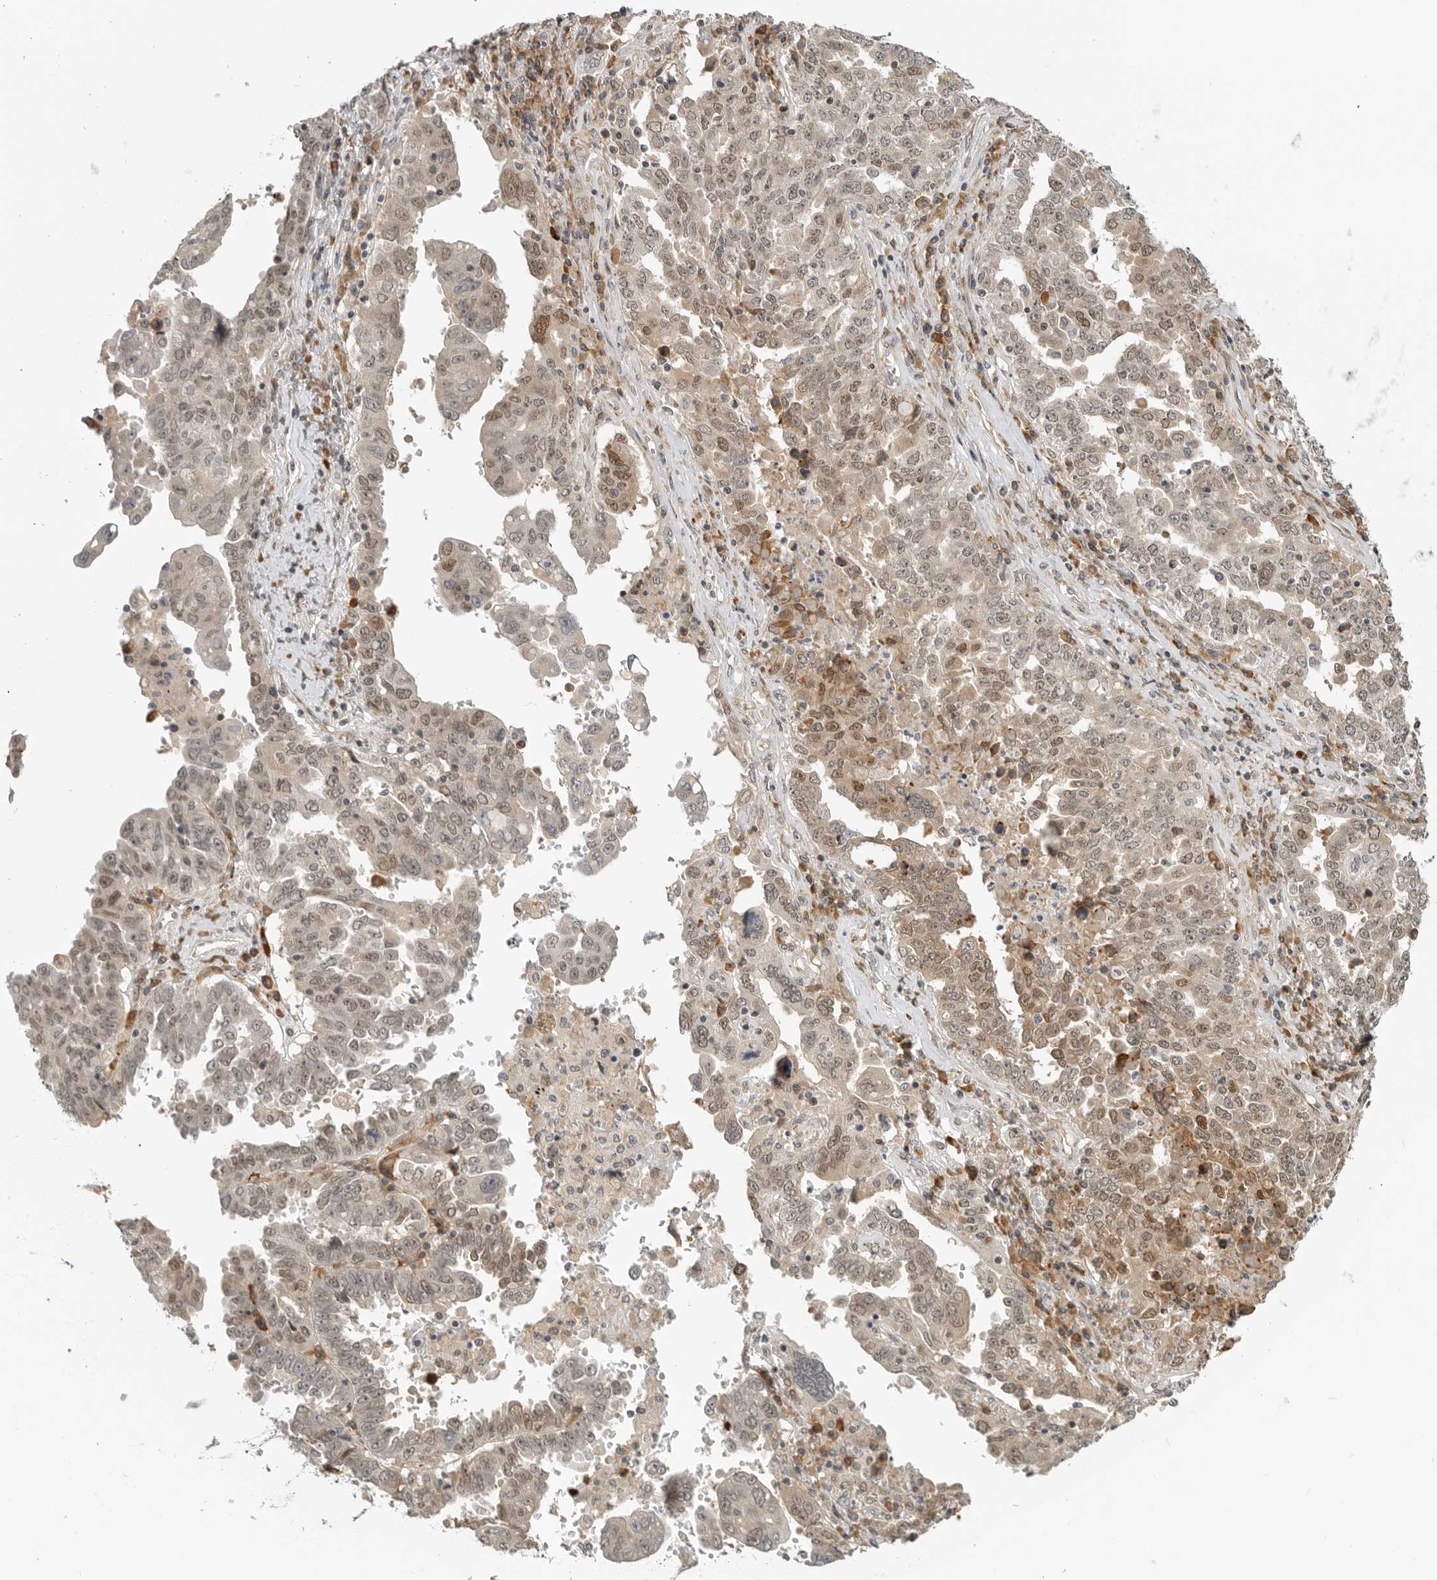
{"staining": {"intensity": "moderate", "quantity": "25%-75%", "location": "cytoplasmic/membranous,nuclear"}, "tissue": "ovarian cancer", "cell_type": "Tumor cells", "image_type": "cancer", "snomed": [{"axis": "morphology", "description": "Carcinoma, endometroid"}, {"axis": "topography", "description": "Ovary"}], "caption": "A brown stain shows moderate cytoplasmic/membranous and nuclear staining of a protein in human ovarian endometroid carcinoma tumor cells.", "gene": "CEP295NL", "patient": {"sex": "female", "age": 62}}